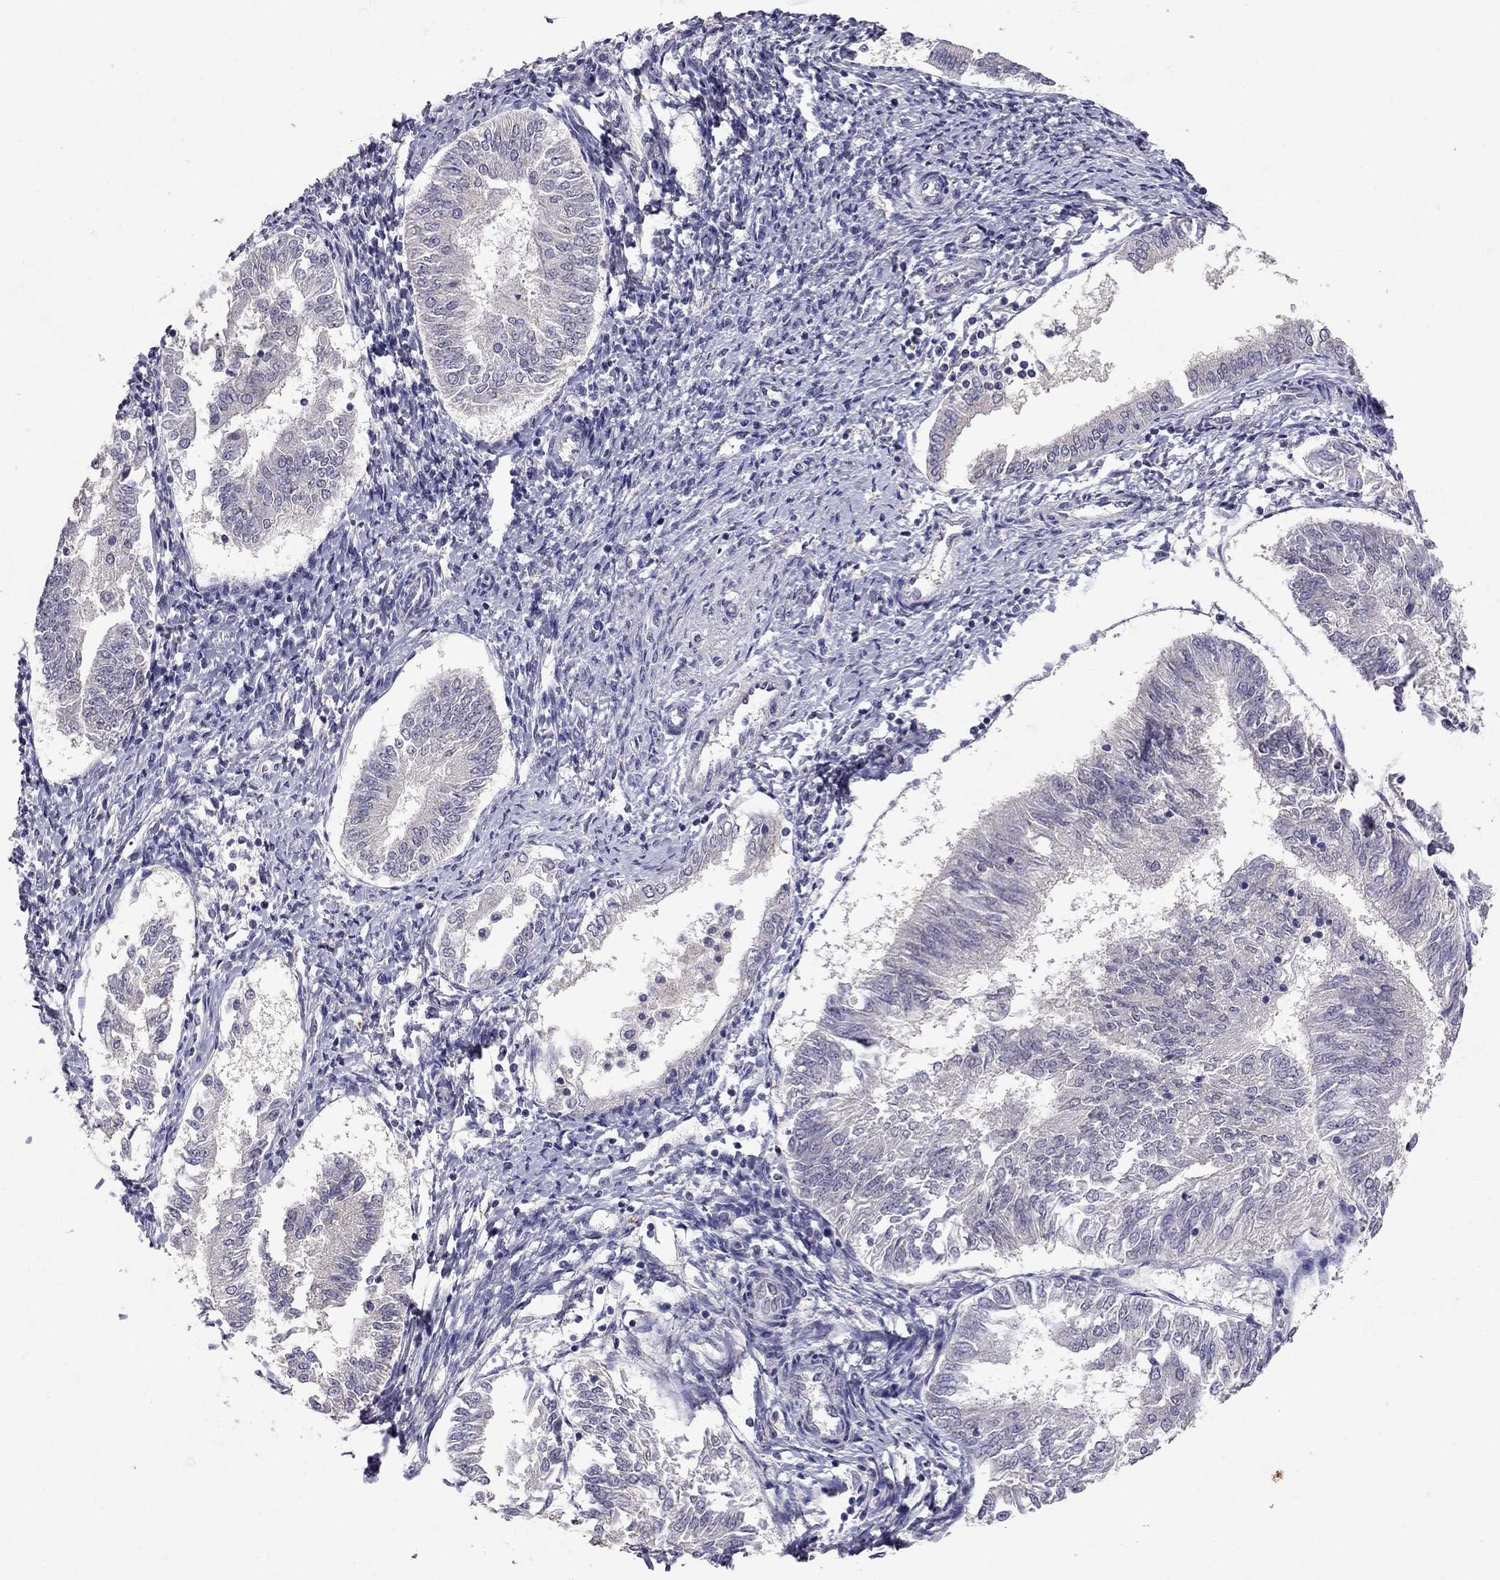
{"staining": {"intensity": "negative", "quantity": "none", "location": "none"}, "tissue": "endometrial cancer", "cell_type": "Tumor cells", "image_type": "cancer", "snomed": [{"axis": "morphology", "description": "Adenocarcinoma, NOS"}, {"axis": "topography", "description": "Endometrium"}], "caption": "Tumor cells show no significant protein positivity in endometrial cancer (adenocarcinoma).", "gene": "FST", "patient": {"sex": "female", "age": 58}}